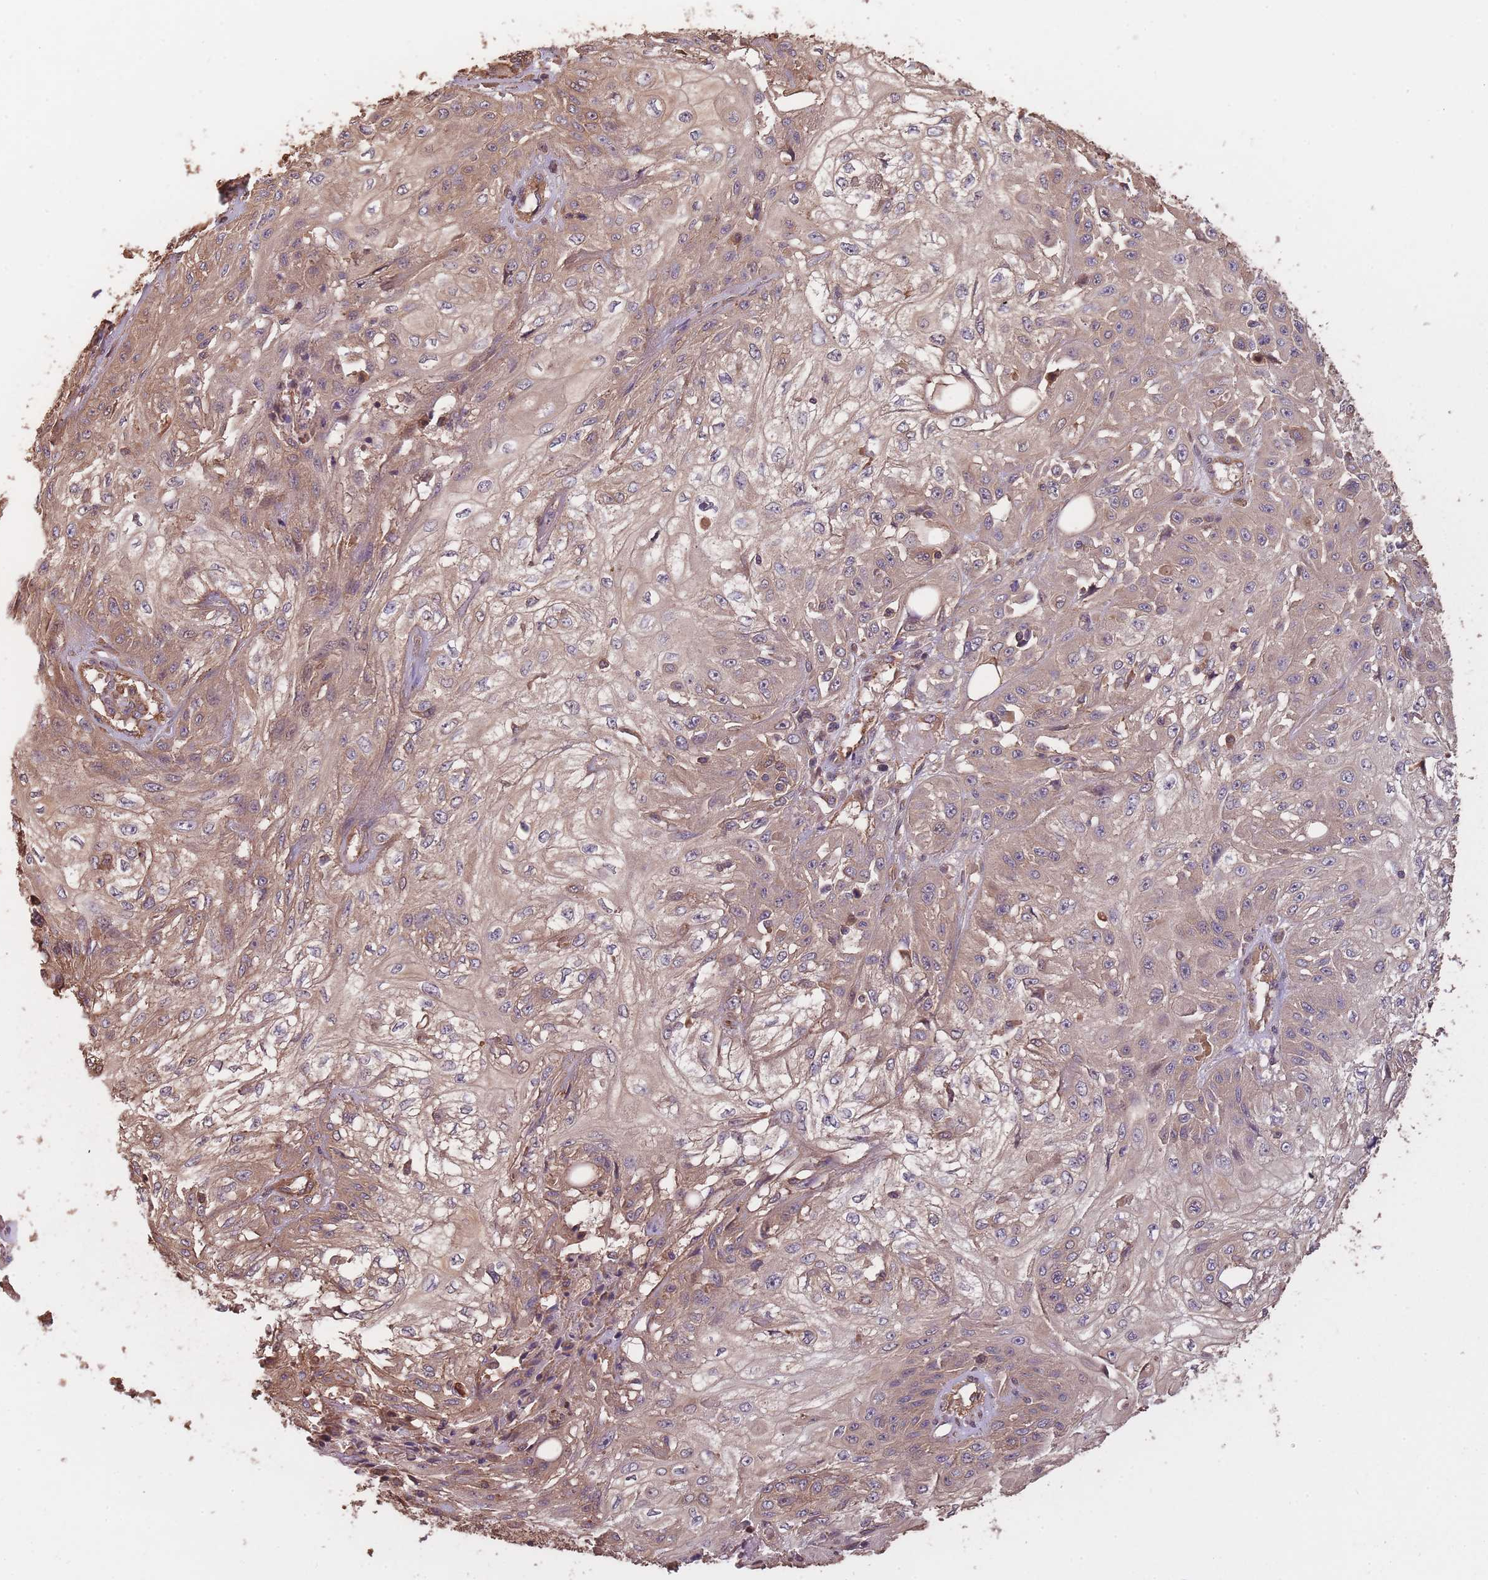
{"staining": {"intensity": "weak", "quantity": ">75%", "location": "cytoplasmic/membranous"}, "tissue": "skin cancer", "cell_type": "Tumor cells", "image_type": "cancer", "snomed": [{"axis": "morphology", "description": "Squamous cell carcinoma, NOS"}, {"axis": "morphology", "description": "Squamous cell carcinoma, metastatic, NOS"}, {"axis": "topography", "description": "Skin"}, {"axis": "topography", "description": "Lymph node"}], "caption": "High-magnification brightfield microscopy of skin squamous cell carcinoma stained with DAB (3,3'-diaminobenzidine) (brown) and counterstained with hematoxylin (blue). tumor cells exhibit weak cytoplasmic/membranous staining is present in about>75% of cells.", "gene": "ARMH3", "patient": {"sex": "male", "age": 75}}